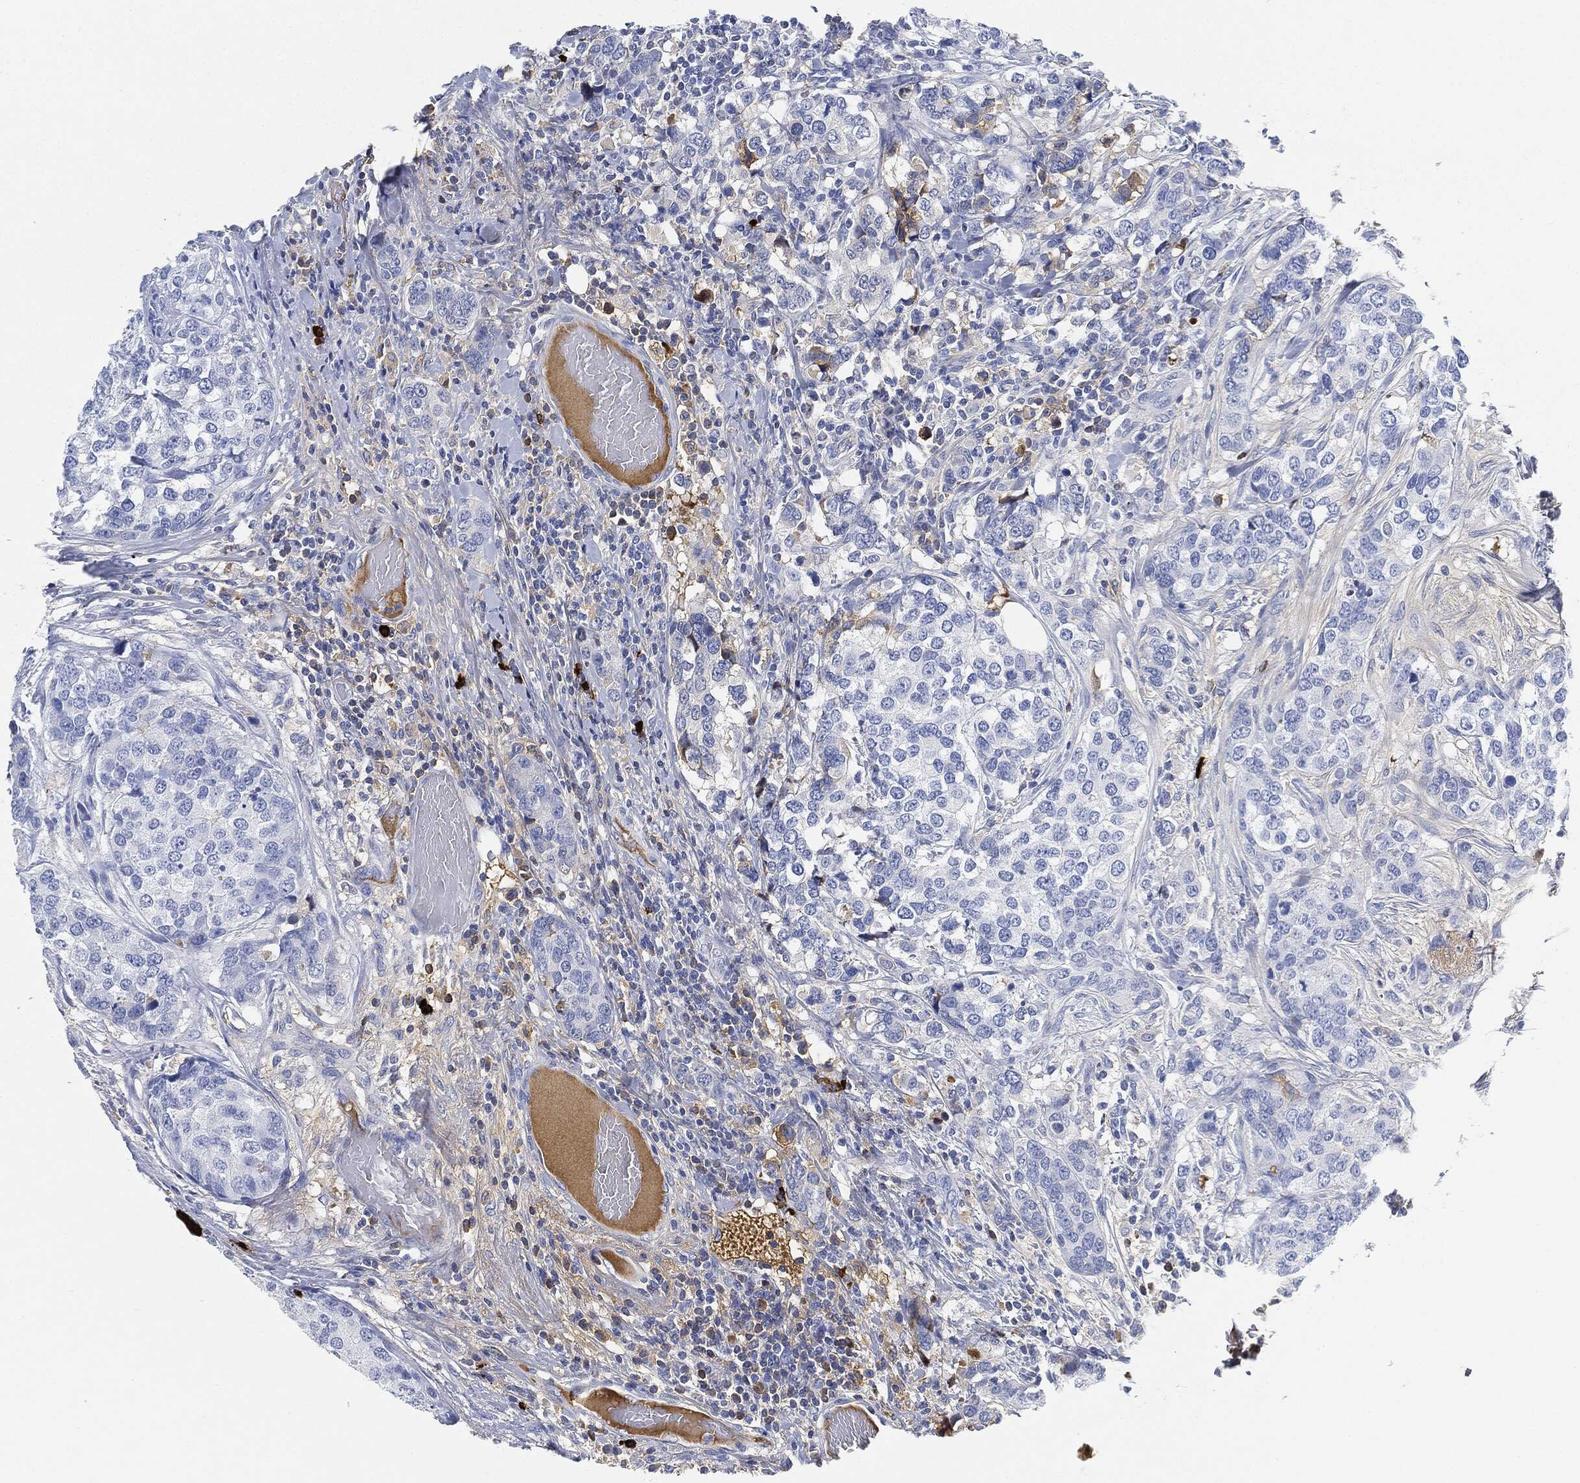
{"staining": {"intensity": "negative", "quantity": "none", "location": "none"}, "tissue": "breast cancer", "cell_type": "Tumor cells", "image_type": "cancer", "snomed": [{"axis": "morphology", "description": "Lobular carcinoma"}, {"axis": "topography", "description": "Breast"}], "caption": "Breast cancer was stained to show a protein in brown. There is no significant positivity in tumor cells. (DAB immunohistochemistry (IHC), high magnification).", "gene": "IGLV6-57", "patient": {"sex": "female", "age": 59}}